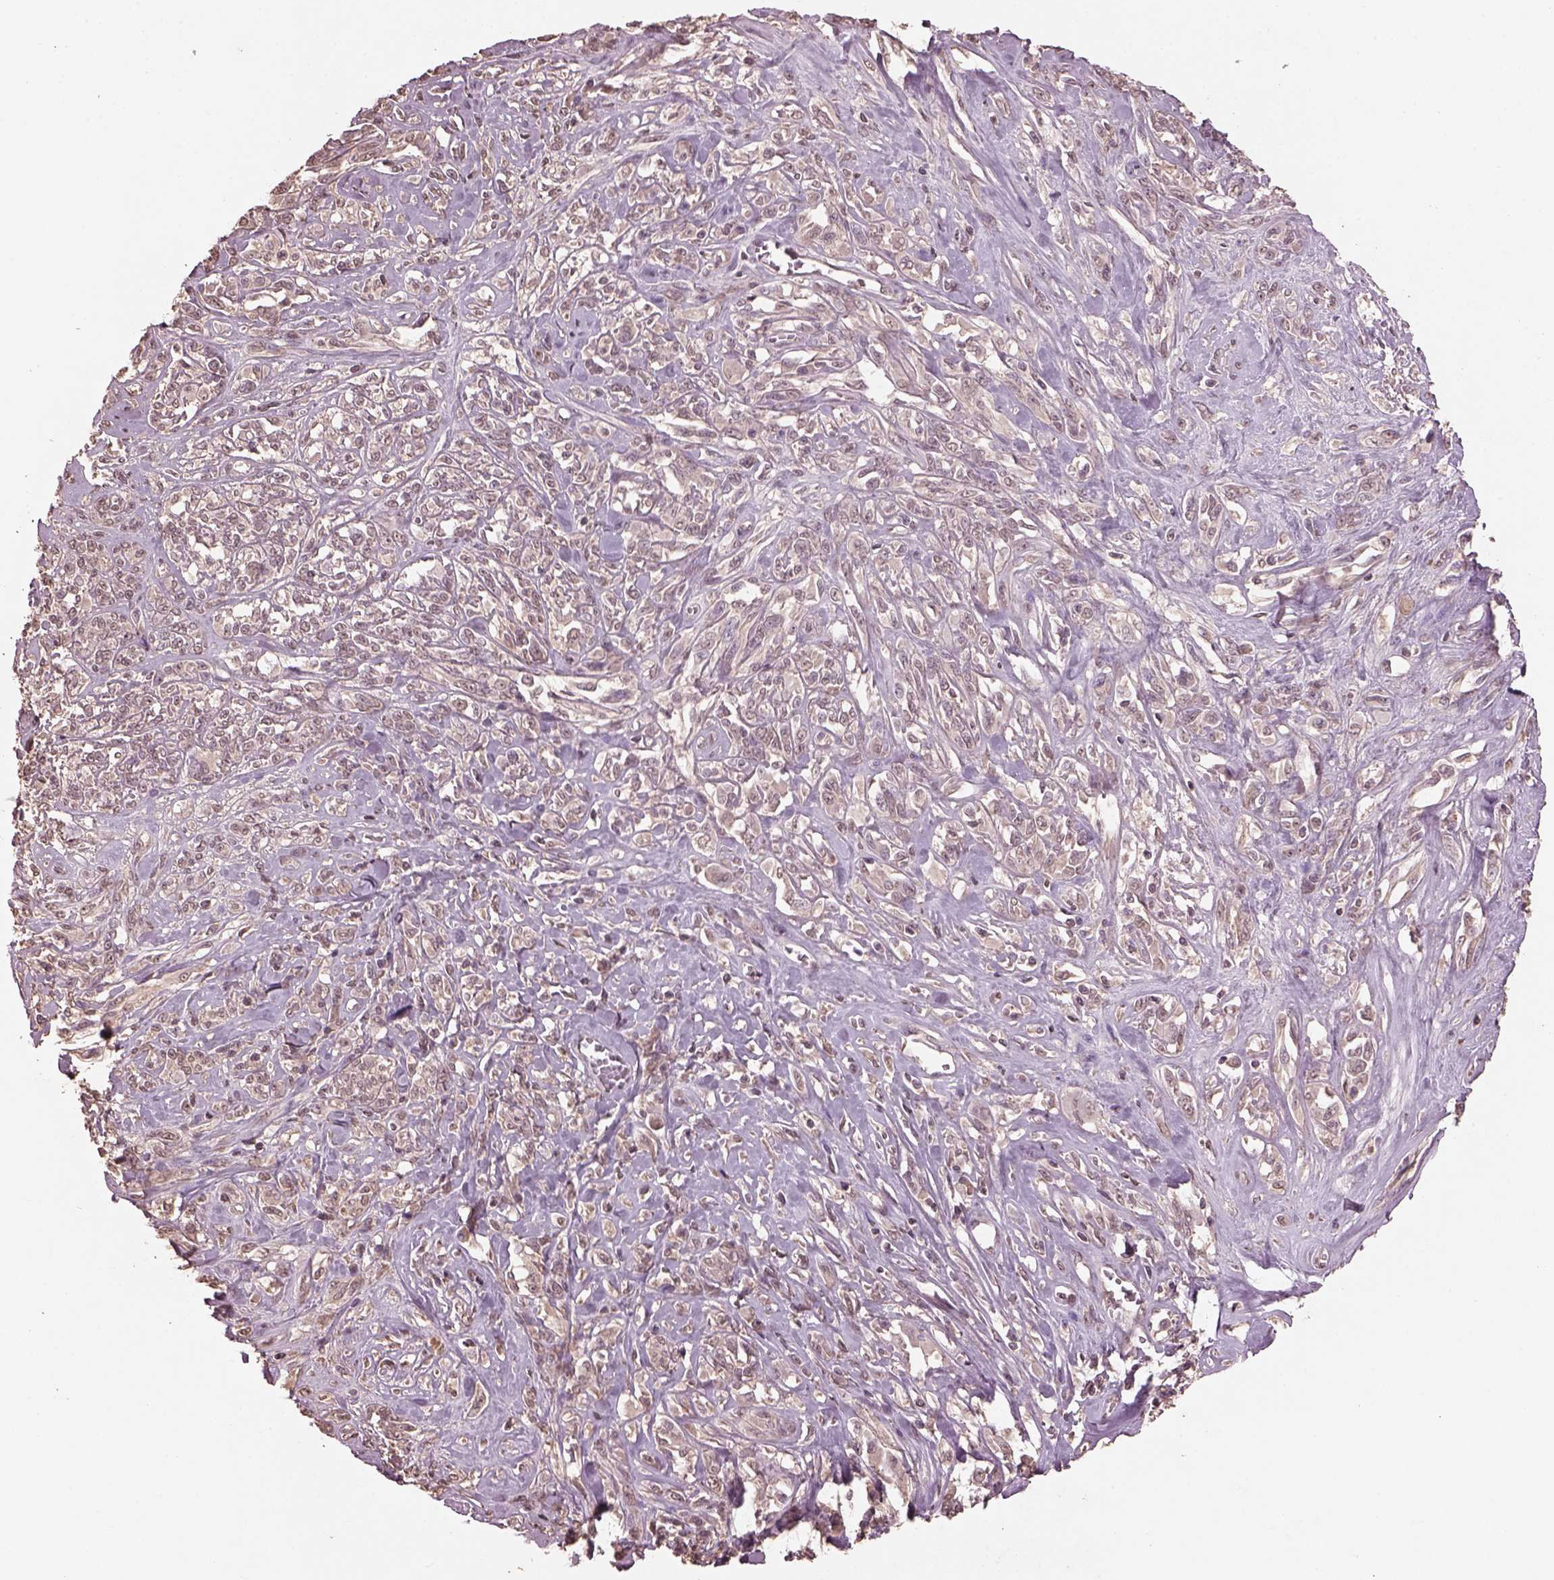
{"staining": {"intensity": "negative", "quantity": "none", "location": "none"}, "tissue": "melanoma", "cell_type": "Tumor cells", "image_type": "cancer", "snomed": [{"axis": "morphology", "description": "Malignant melanoma, NOS"}, {"axis": "topography", "description": "Skin"}], "caption": "A high-resolution photomicrograph shows immunohistochemistry staining of malignant melanoma, which demonstrates no significant staining in tumor cells.", "gene": "CPT1C", "patient": {"sex": "female", "age": 91}}